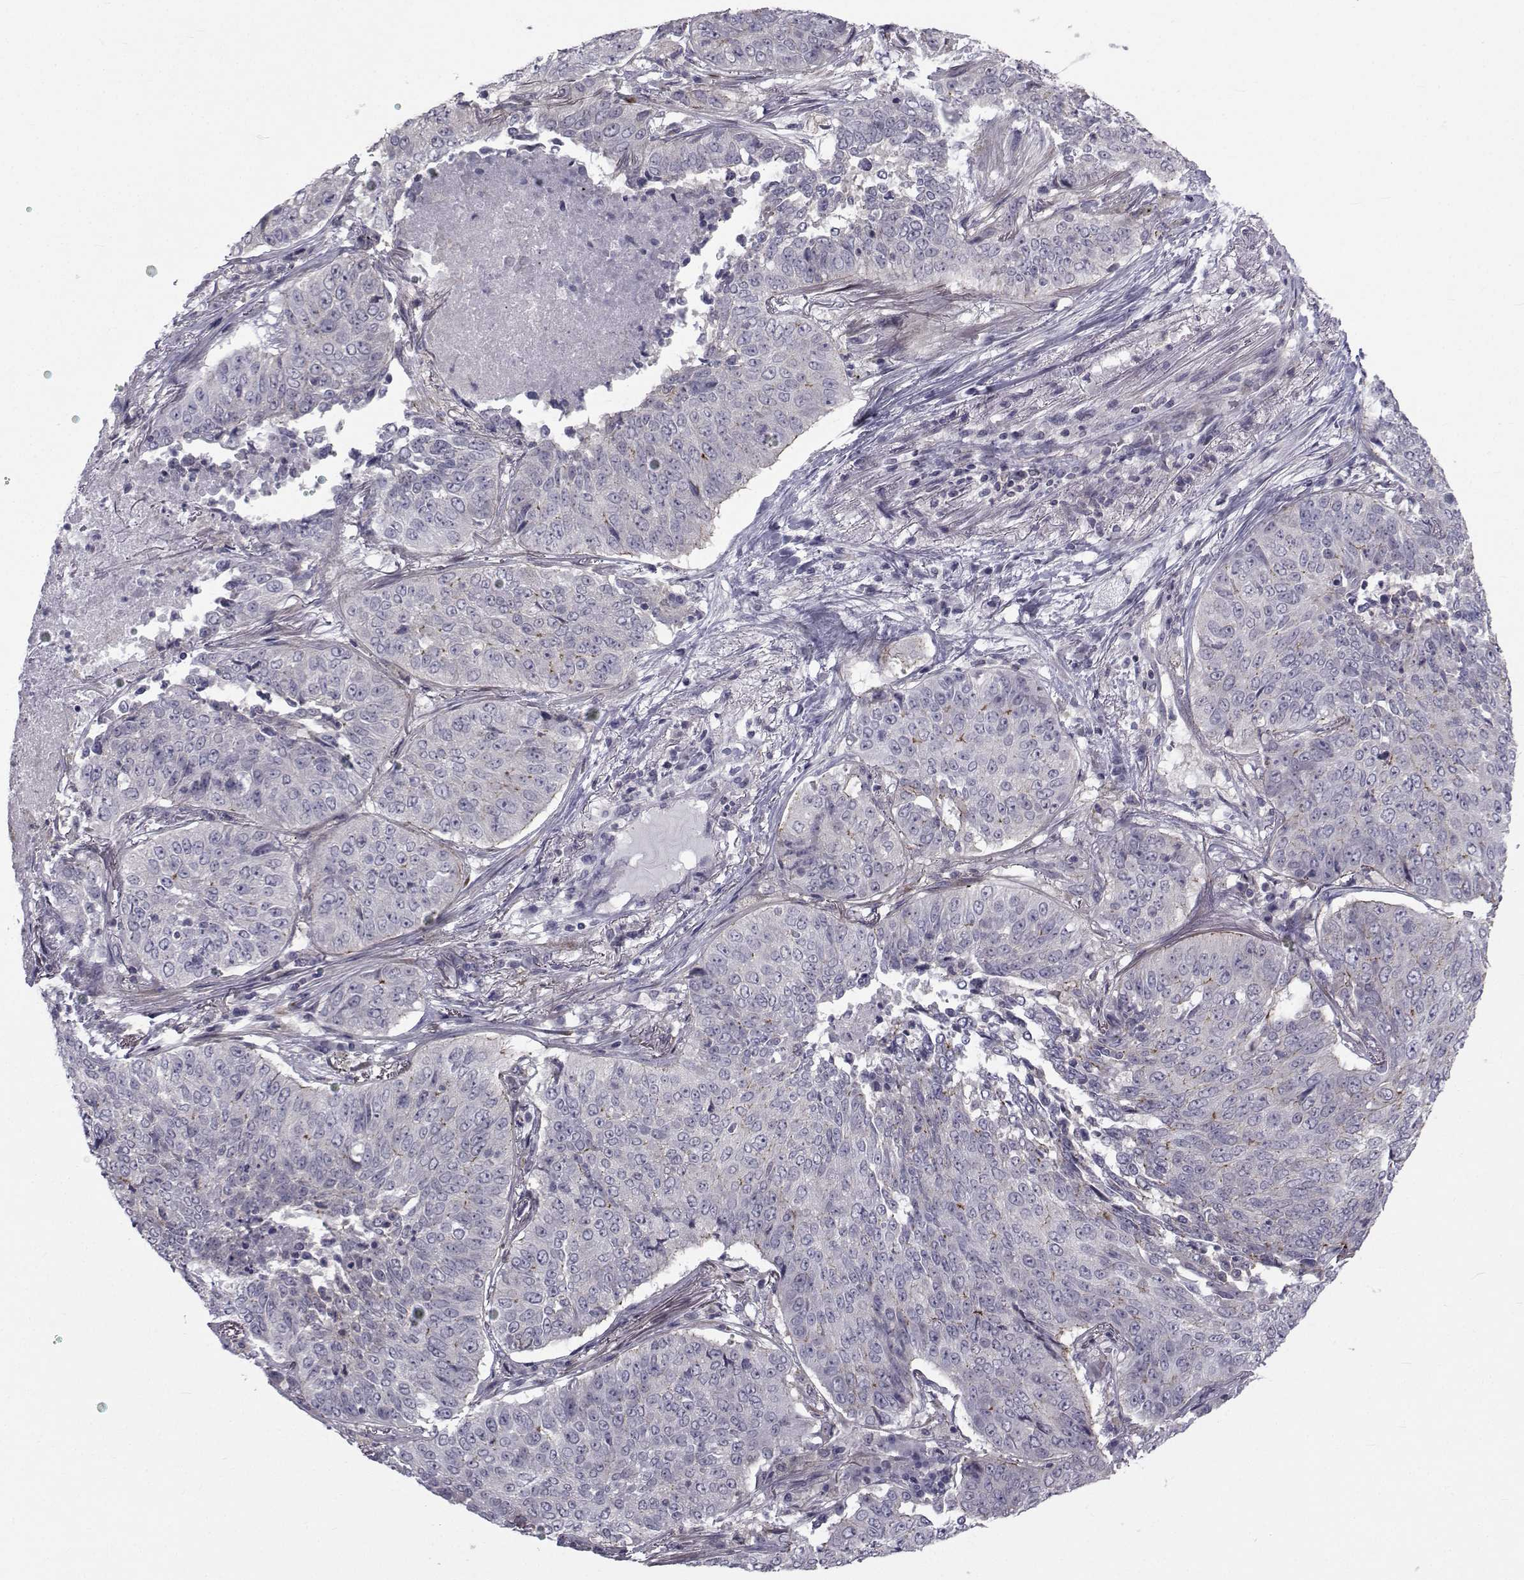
{"staining": {"intensity": "strong", "quantity": "<25%", "location": "cytoplasmic/membranous"}, "tissue": "lung cancer", "cell_type": "Tumor cells", "image_type": "cancer", "snomed": [{"axis": "morphology", "description": "Normal tissue, NOS"}, {"axis": "morphology", "description": "Squamous cell carcinoma, NOS"}, {"axis": "topography", "description": "Bronchus"}, {"axis": "topography", "description": "Lung"}], "caption": "Lung cancer was stained to show a protein in brown. There is medium levels of strong cytoplasmic/membranous staining in about <25% of tumor cells.", "gene": "SLC30A10", "patient": {"sex": "male", "age": 64}}